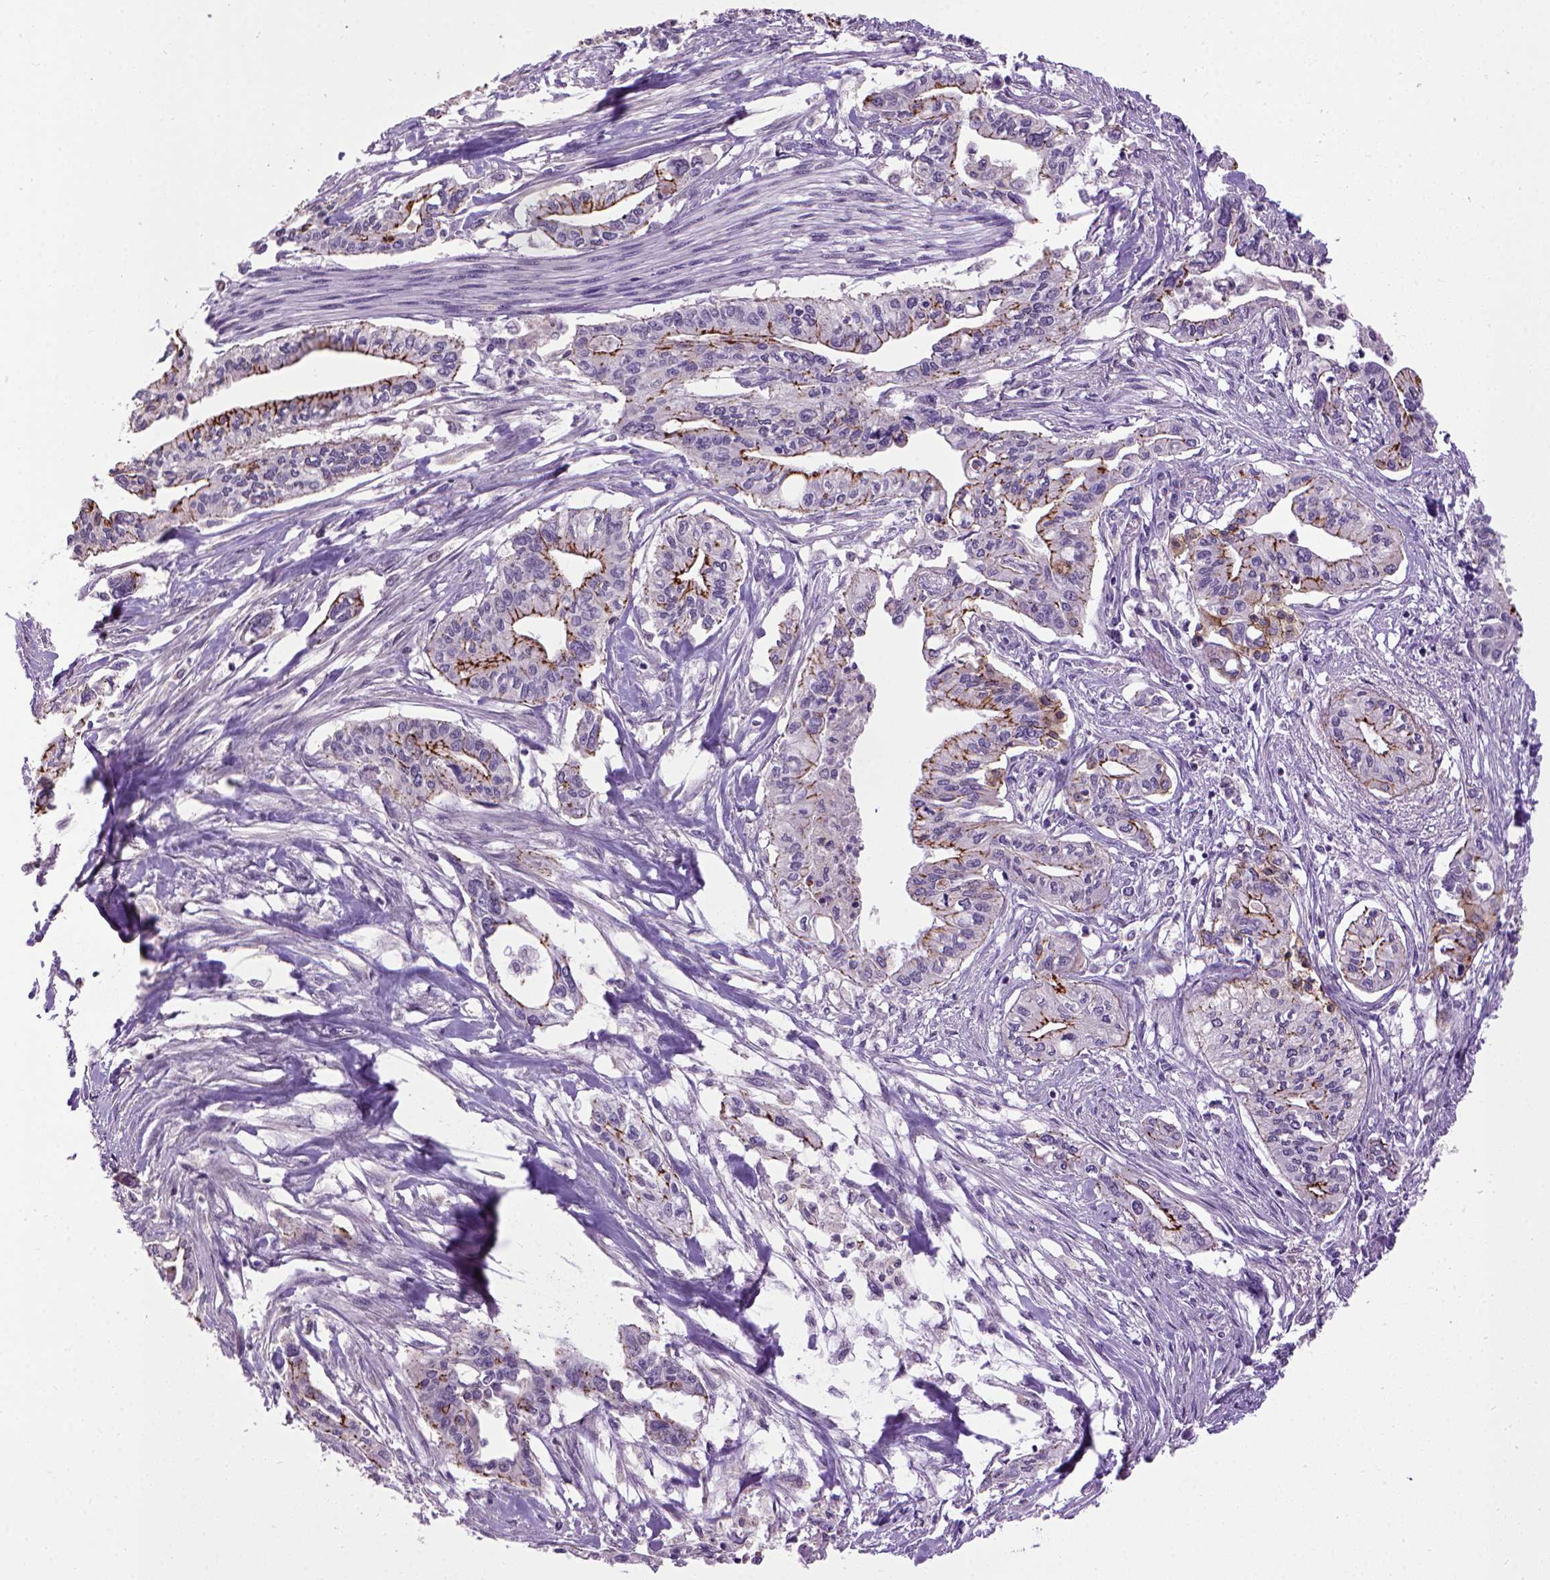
{"staining": {"intensity": "strong", "quantity": "25%-75%", "location": "cytoplasmic/membranous"}, "tissue": "pancreatic cancer", "cell_type": "Tumor cells", "image_type": "cancer", "snomed": [{"axis": "morphology", "description": "Adenocarcinoma, NOS"}, {"axis": "topography", "description": "Pancreas"}], "caption": "Immunohistochemistry staining of pancreatic cancer, which demonstrates high levels of strong cytoplasmic/membranous positivity in approximately 25%-75% of tumor cells indicating strong cytoplasmic/membranous protein staining. The staining was performed using DAB (3,3'-diaminobenzidine) (brown) for protein detection and nuclei were counterstained in hematoxylin (blue).", "gene": "CDH1", "patient": {"sex": "male", "age": 60}}